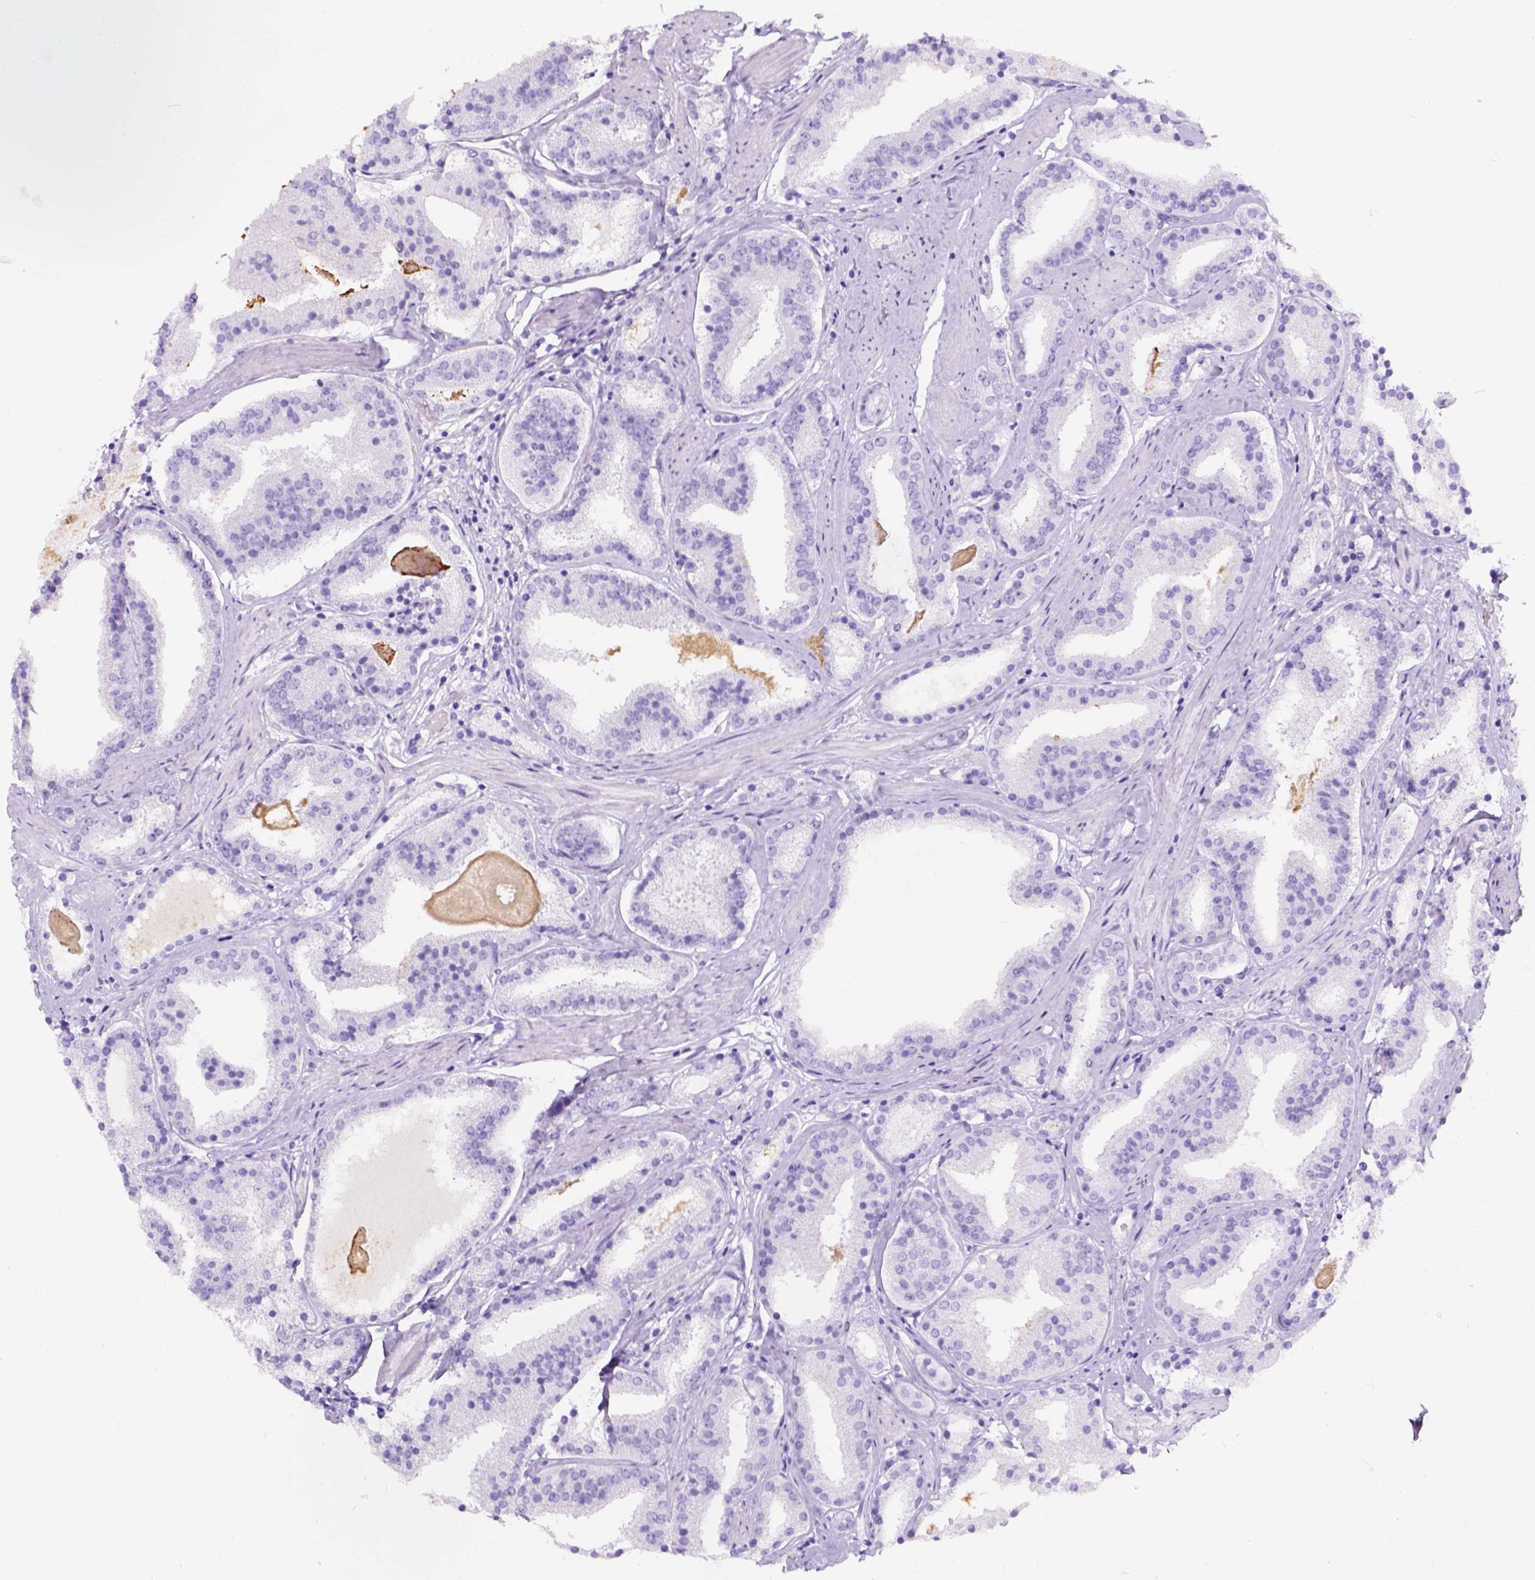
{"staining": {"intensity": "negative", "quantity": "none", "location": "none"}, "tissue": "prostate cancer", "cell_type": "Tumor cells", "image_type": "cancer", "snomed": [{"axis": "morphology", "description": "Adenocarcinoma, High grade"}, {"axis": "topography", "description": "Prostate"}], "caption": "This is a photomicrograph of immunohistochemistry (IHC) staining of prostate cancer, which shows no expression in tumor cells.", "gene": "C7orf57", "patient": {"sex": "male", "age": 63}}